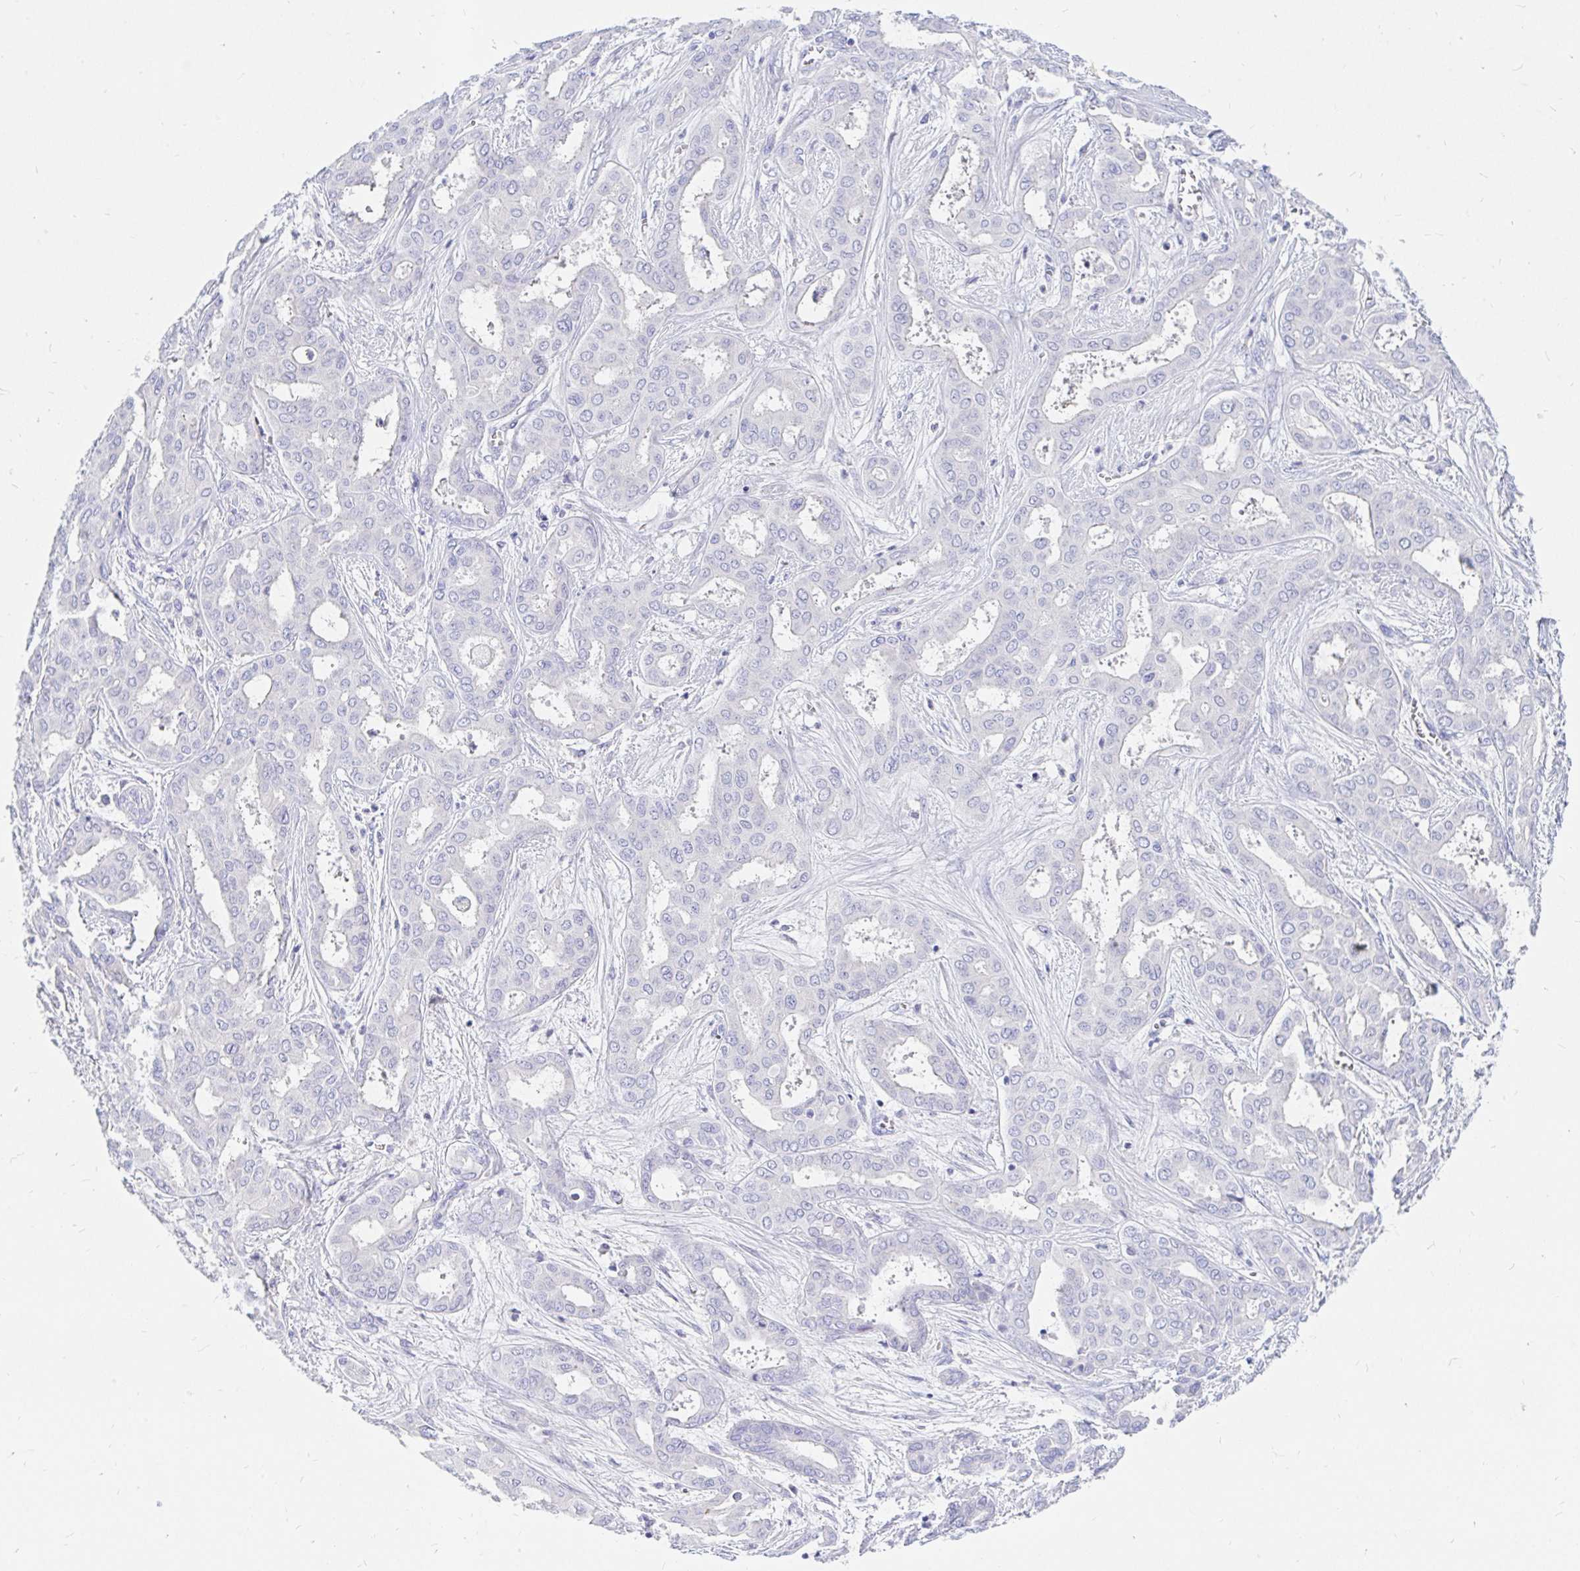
{"staining": {"intensity": "negative", "quantity": "none", "location": "none"}, "tissue": "liver cancer", "cell_type": "Tumor cells", "image_type": "cancer", "snomed": [{"axis": "morphology", "description": "Cholangiocarcinoma"}, {"axis": "topography", "description": "Liver"}], "caption": "Protein analysis of cholangiocarcinoma (liver) demonstrates no significant positivity in tumor cells. Nuclei are stained in blue.", "gene": "NR2E1", "patient": {"sex": "female", "age": 64}}